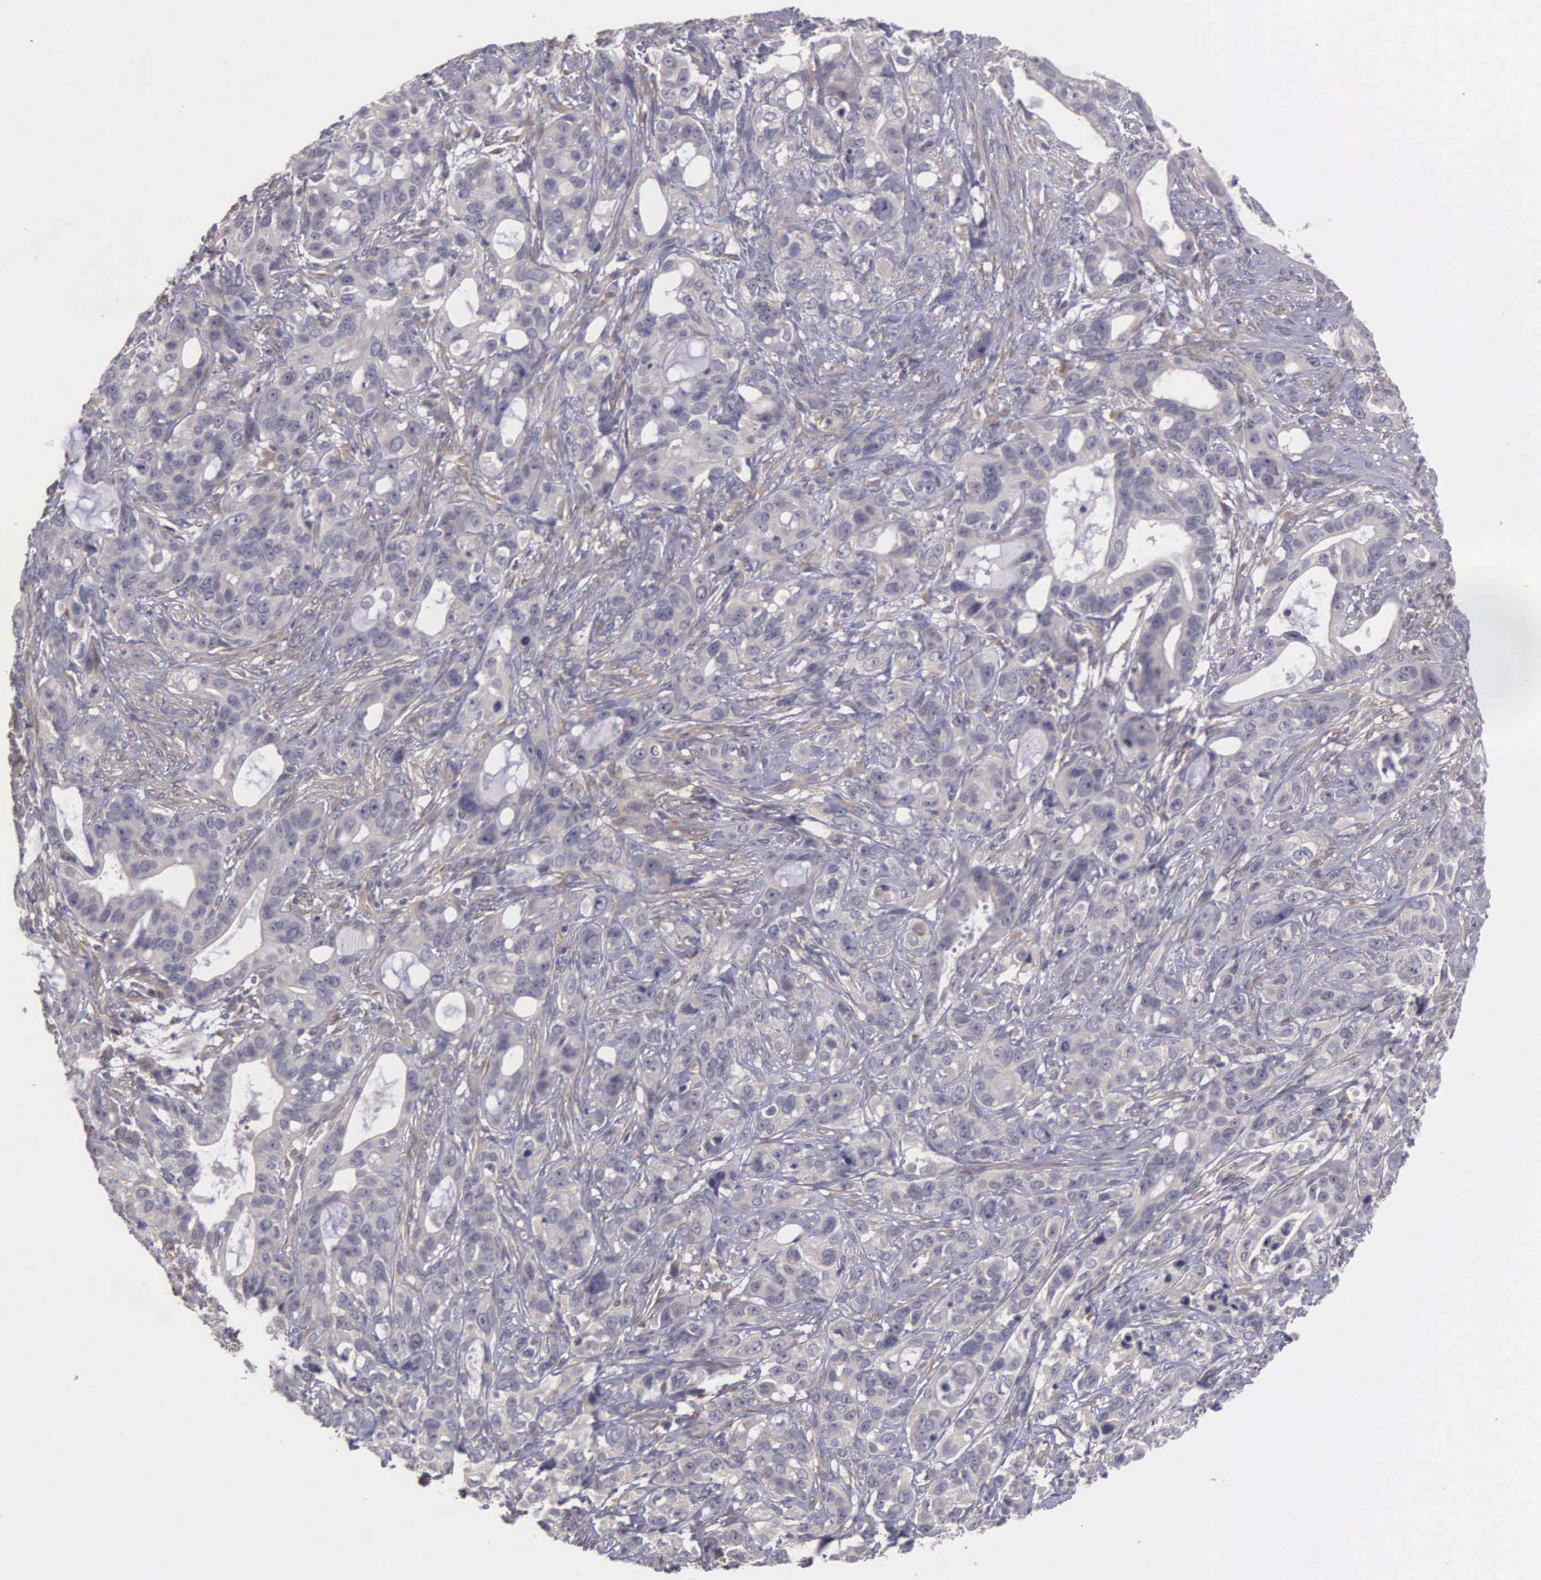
{"staining": {"intensity": "negative", "quantity": "none", "location": "none"}, "tissue": "stomach cancer", "cell_type": "Tumor cells", "image_type": "cancer", "snomed": [{"axis": "morphology", "description": "Adenocarcinoma, NOS"}, {"axis": "topography", "description": "Stomach, upper"}], "caption": "Immunohistochemistry of stomach cancer (adenocarcinoma) exhibits no expression in tumor cells. (Brightfield microscopy of DAB (3,3'-diaminobenzidine) immunohistochemistry (IHC) at high magnification).", "gene": "RTL10", "patient": {"sex": "male", "age": 47}}